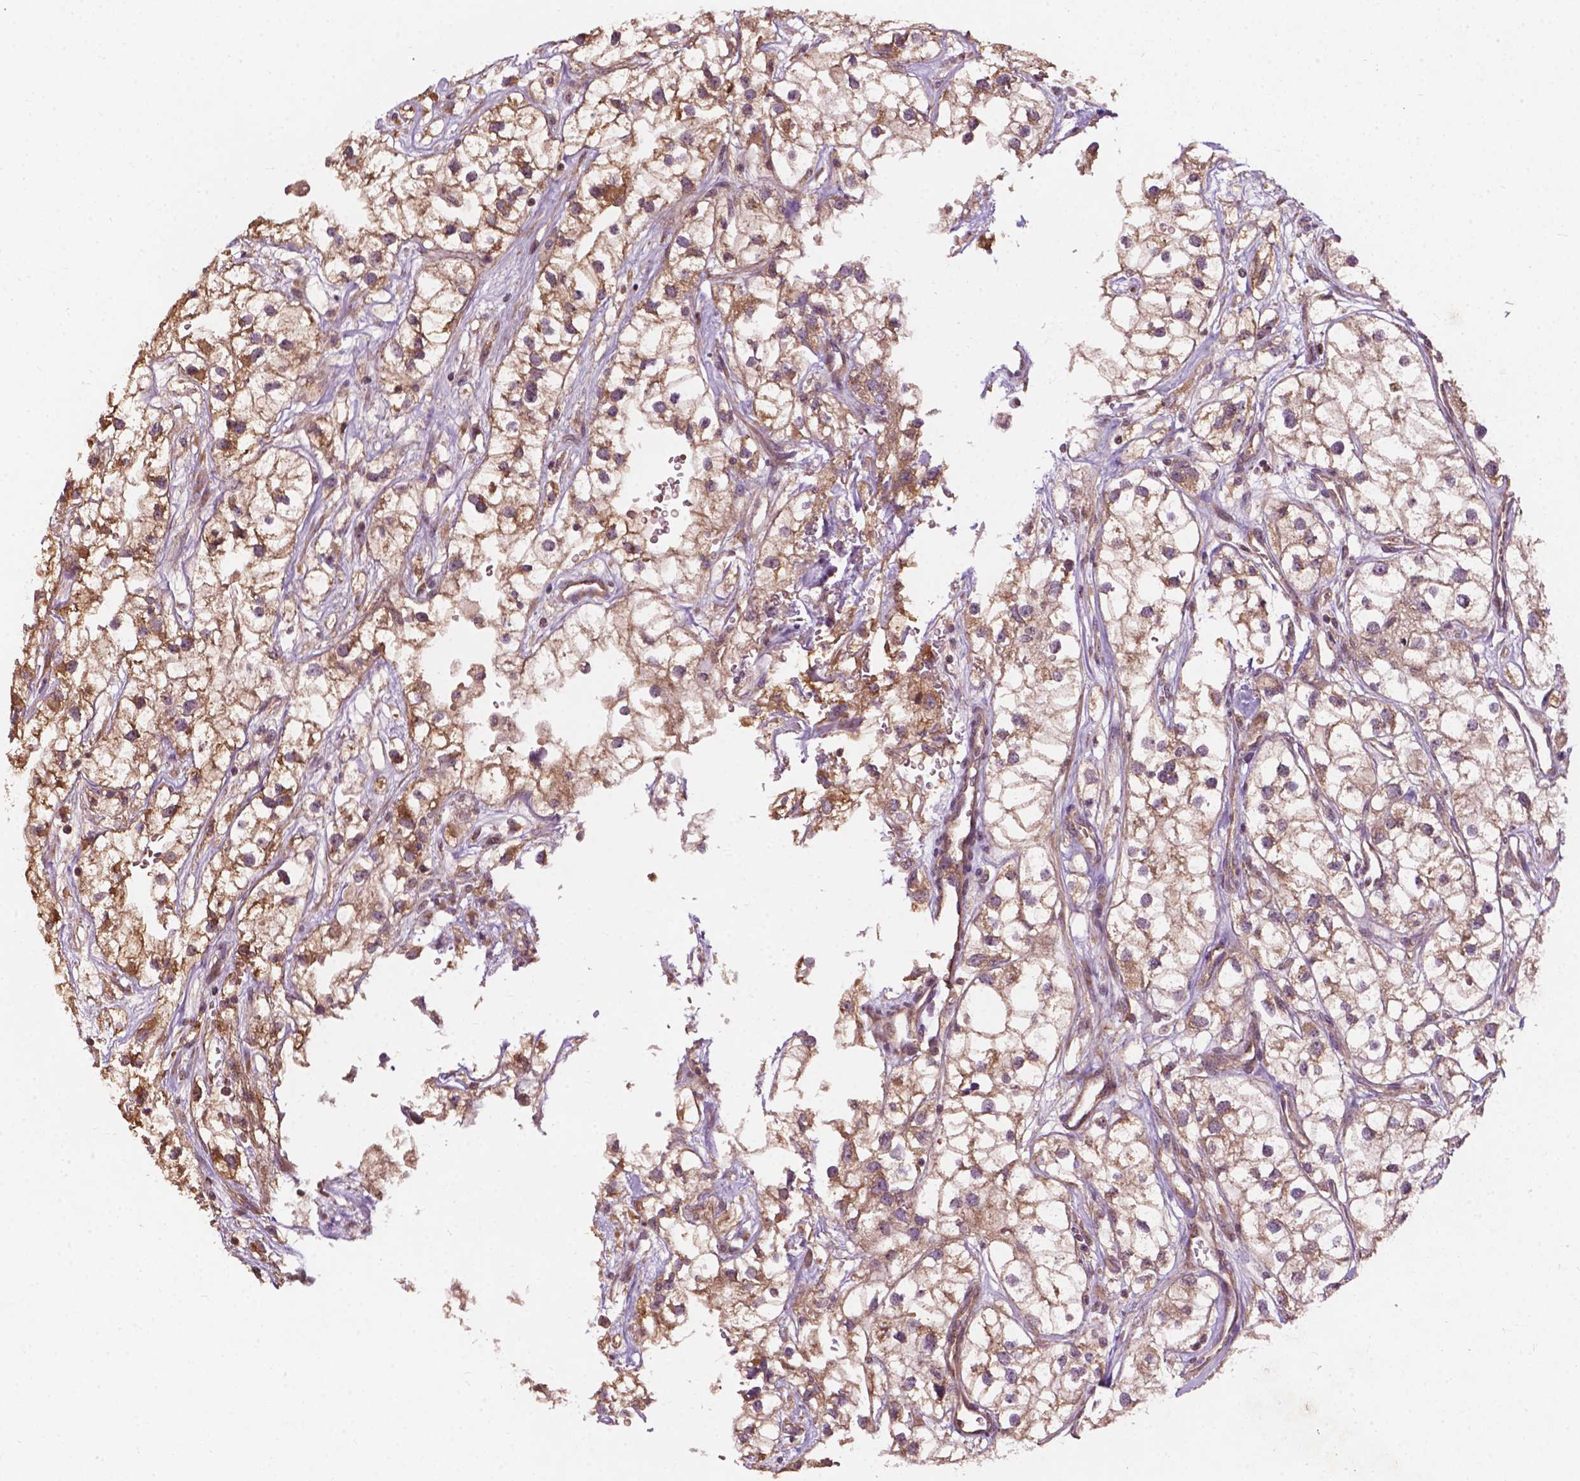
{"staining": {"intensity": "moderate", "quantity": ">75%", "location": "cytoplasmic/membranous"}, "tissue": "renal cancer", "cell_type": "Tumor cells", "image_type": "cancer", "snomed": [{"axis": "morphology", "description": "Adenocarcinoma, NOS"}, {"axis": "topography", "description": "Kidney"}], "caption": "DAB (3,3'-diaminobenzidine) immunohistochemical staining of renal cancer (adenocarcinoma) displays moderate cytoplasmic/membranous protein positivity in approximately >75% of tumor cells.", "gene": "CDC42BPA", "patient": {"sex": "male", "age": 59}}